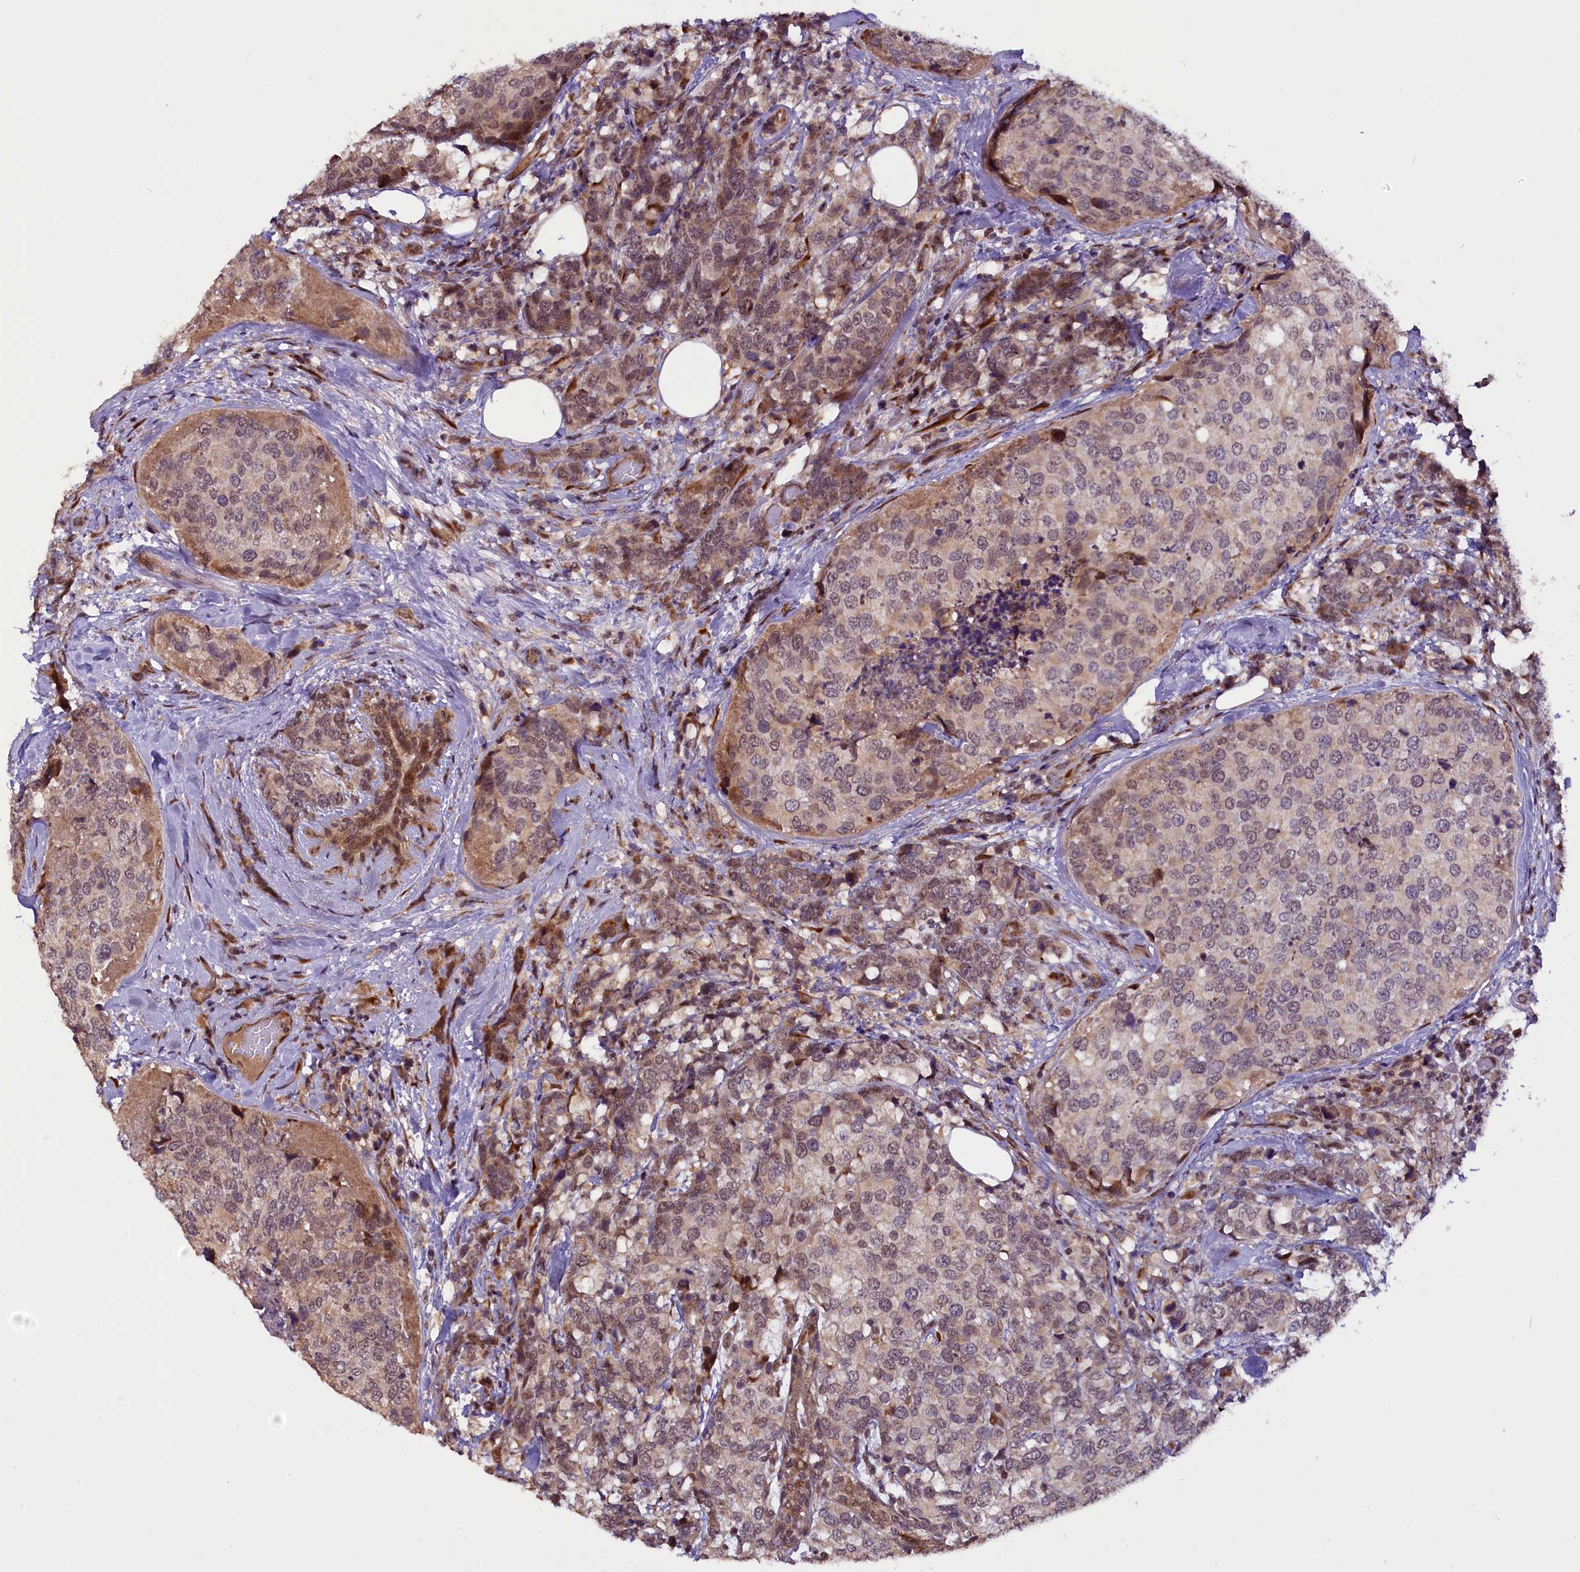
{"staining": {"intensity": "weak", "quantity": ">75%", "location": "nuclear"}, "tissue": "breast cancer", "cell_type": "Tumor cells", "image_type": "cancer", "snomed": [{"axis": "morphology", "description": "Lobular carcinoma"}, {"axis": "topography", "description": "Breast"}], "caption": "Lobular carcinoma (breast) was stained to show a protein in brown. There is low levels of weak nuclear positivity in about >75% of tumor cells. Ihc stains the protein of interest in brown and the nuclei are stained blue.", "gene": "RPUSD2", "patient": {"sex": "female", "age": 59}}